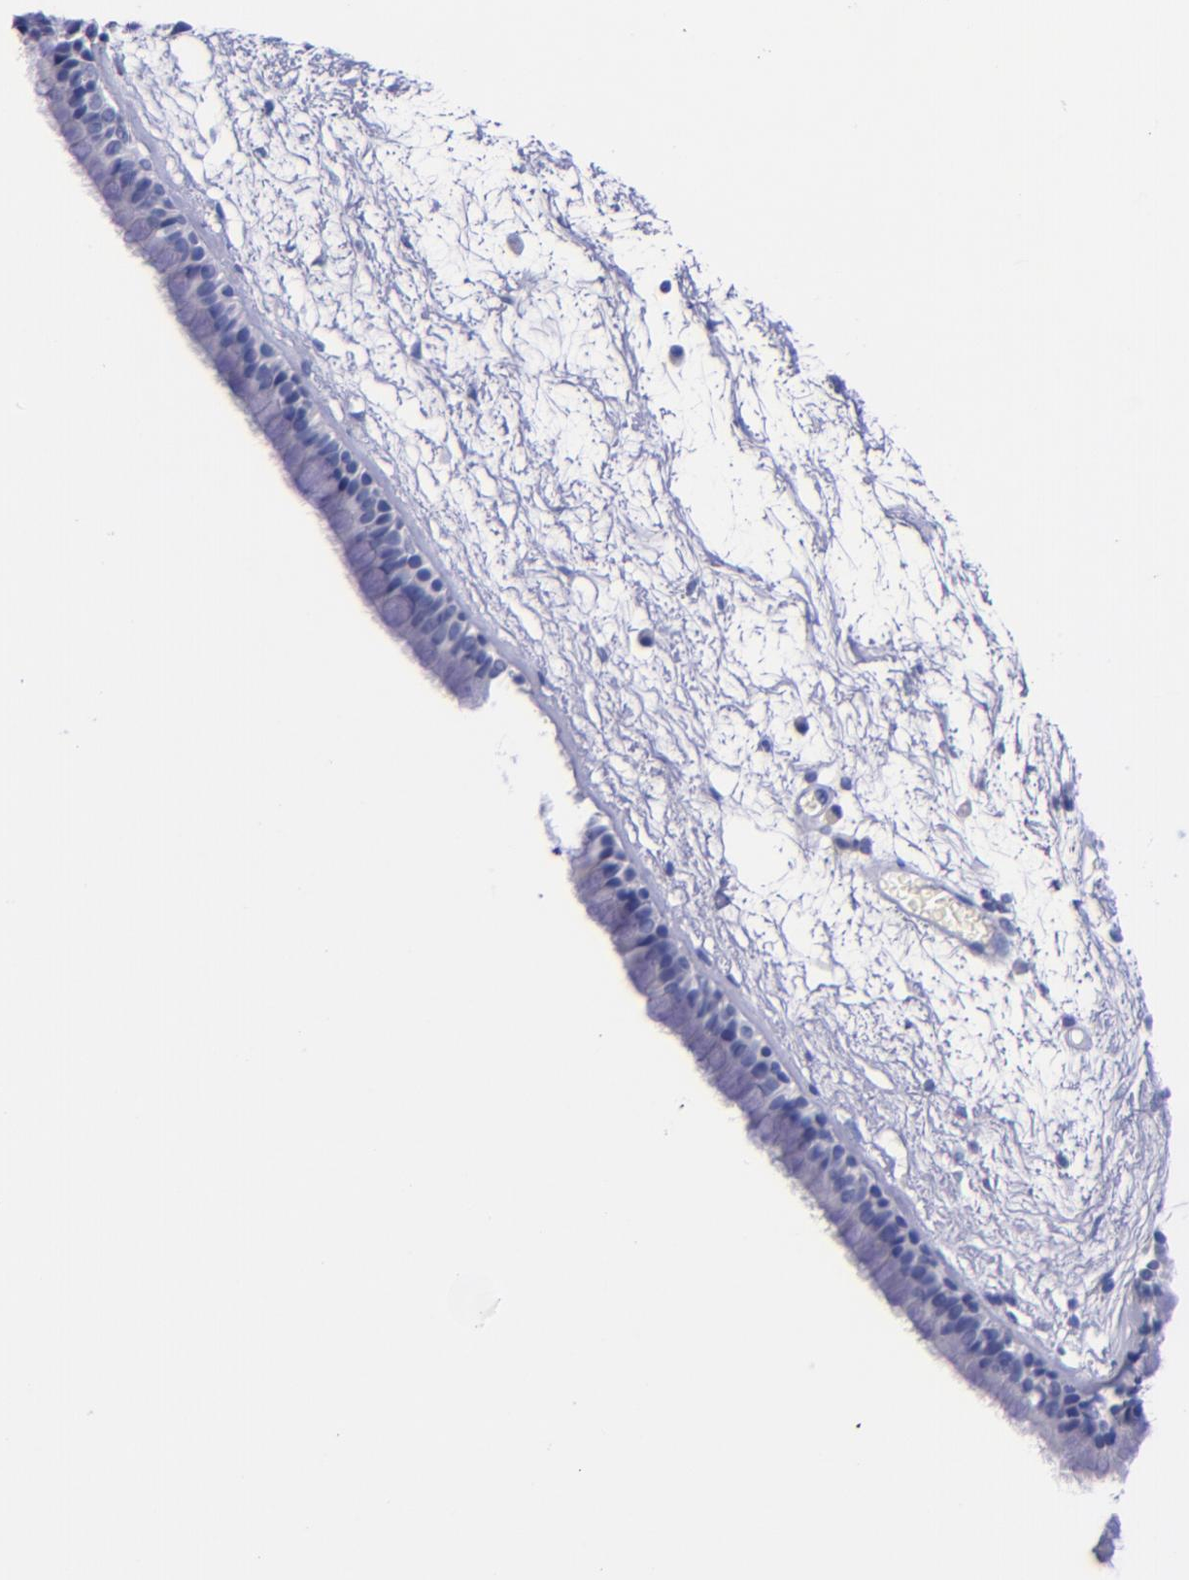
{"staining": {"intensity": "negative", "quantity": "none", "location": "none"}, "tissue": "nasopharynx", "cell_type": "Respiratory epithelial cells", "image_type": "normal", "snomed": [{"axis": "morphology", "description": "Normal tissue, NOS"}, {"axis": "morphology", "description": "Inflammation, NOS"}, {"axis": "topography", "description": "Nasopharynx"}], "caption": "Immunohistochemical staining of normal human nasopharynx demonstrates no significant staining in respiratory epithelial cells. The staining was performed using DAB to visualize the protein expression in brown, while the nuclei were stained in blue with hematoxylin (Magnification: 20x).", "gene": "SV2A", "patient": {"sex": "male", "age": 48}}